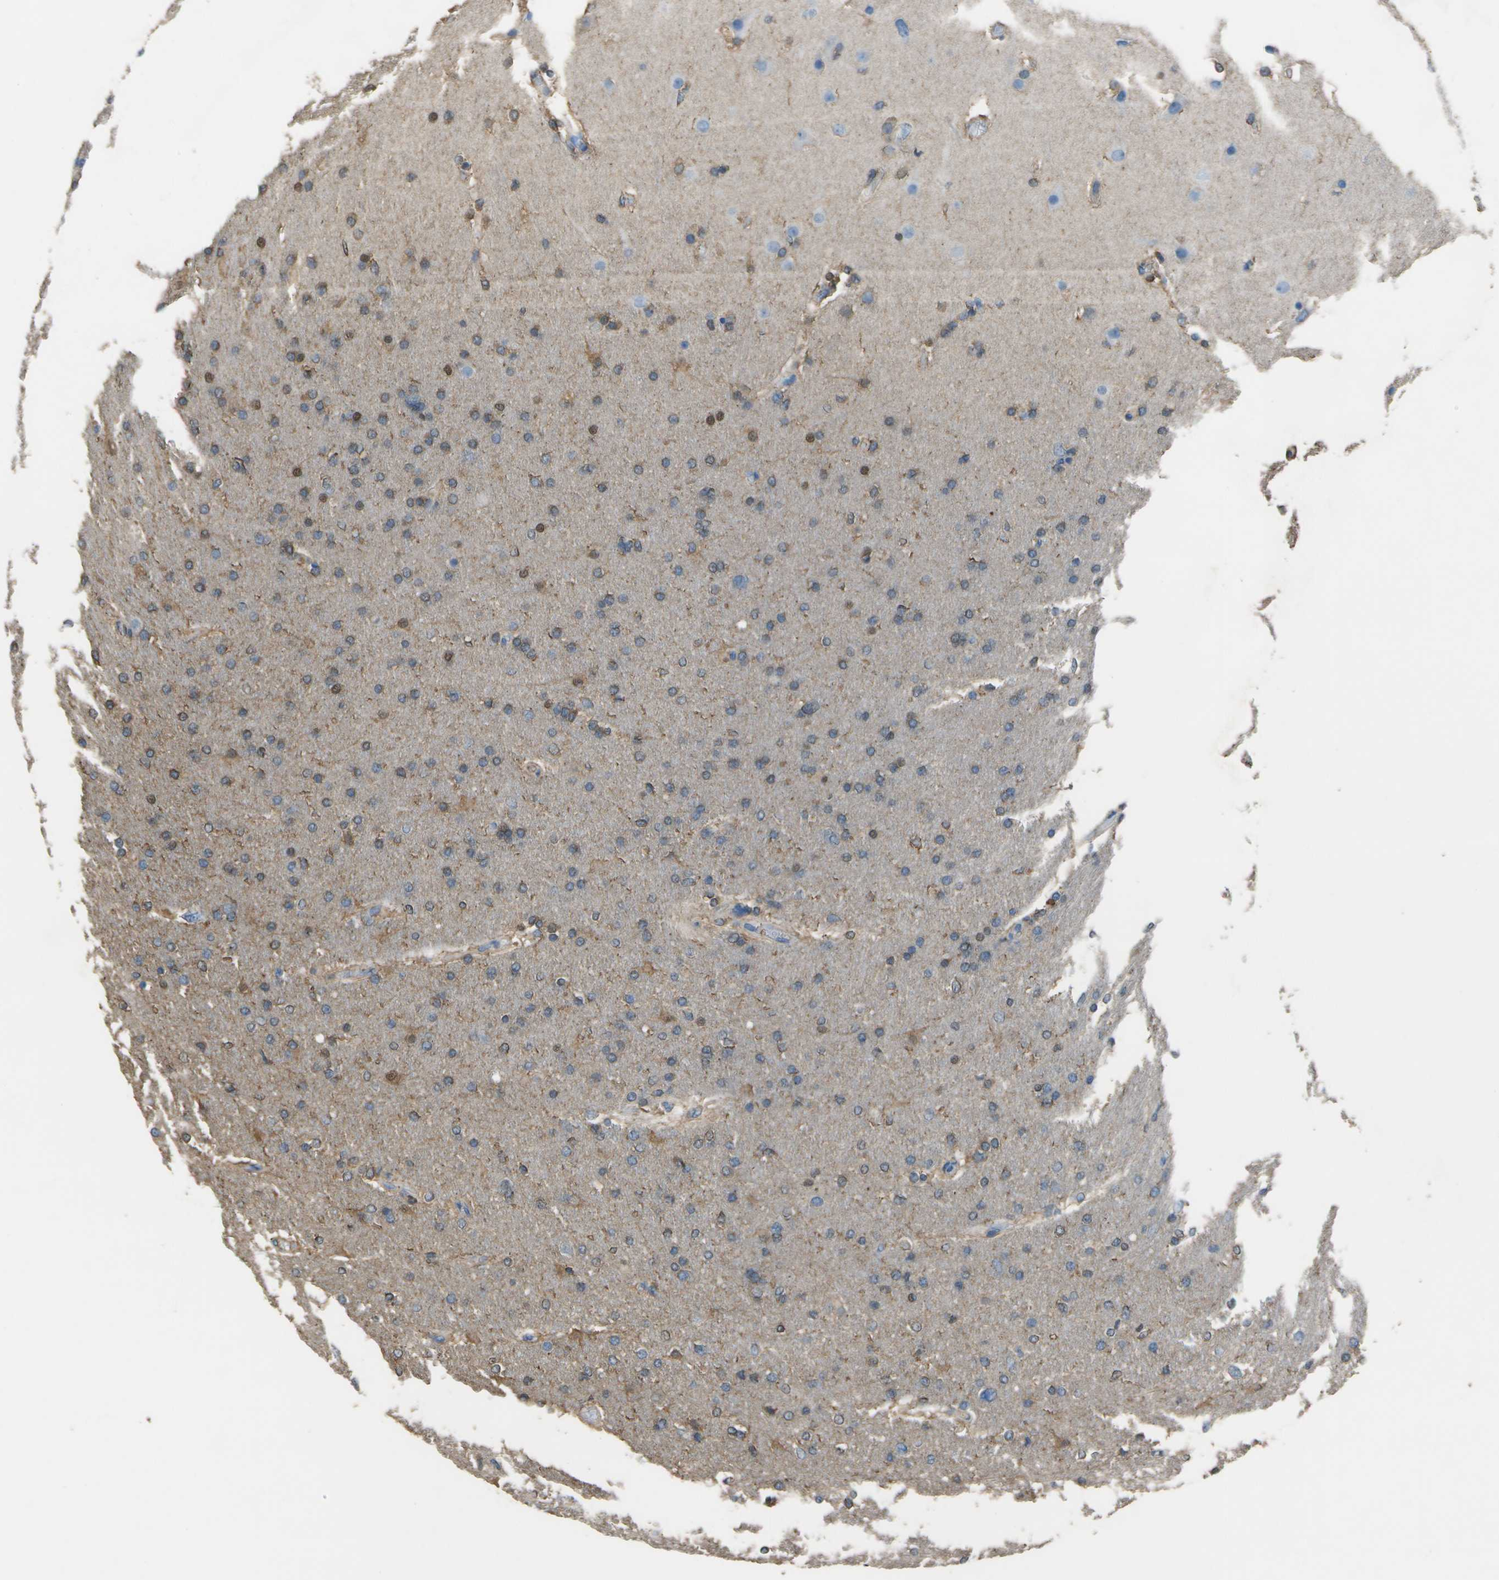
{"staining": {"intensity": "moderate", "quantity": "<25%", "location": "cytoplasmic/membranous"}, "tissue": "glioma", "cell_type": "Tumor cells", "image_type": "cancer", "snomed": [{"axis": "morphology", "description": "Glioma, malignant, High grade"}, {"axis": "topography", "description": "Cerebral cortex"}], "caption": "This is an image of IHC staining of glioma, which shows moderate expression in the cytoplasmic/membranous of tumor cells.", "gene": "CYP4F11", "patient": {"sex": "female", "age": 36}}